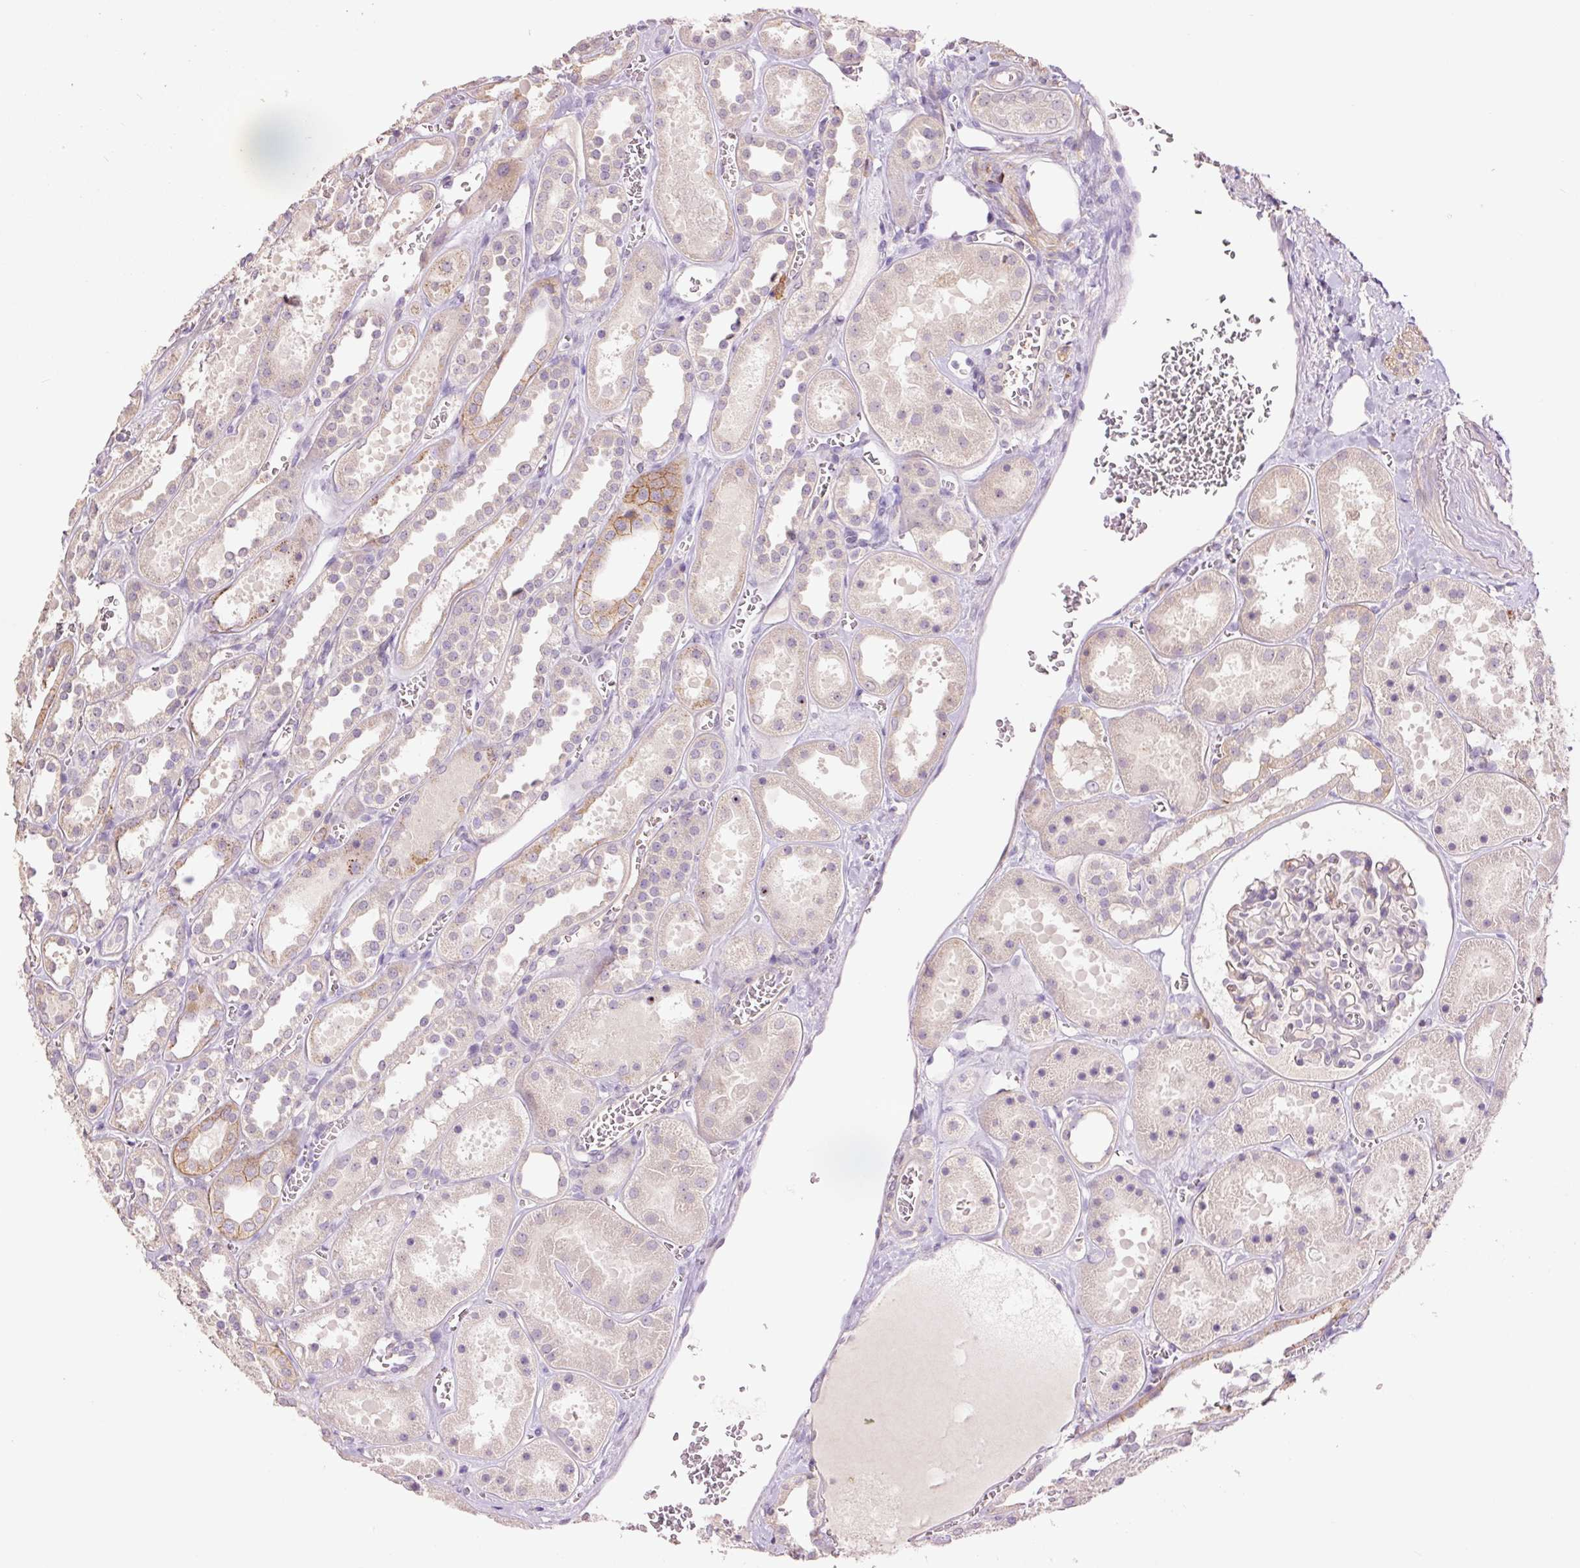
{"staining": {"intensity": "negative", "quantity": "none", "location": "none"}, "tissue": "kidney", "cell_type": "Cells in glomeruli", "image_type": "normal", "snomed": [{"axis": "morphology", "description": "Normal tissue, NOS"}, {"axis": "topography", "description": "Kidney"}], "caption": "High power microscopy image of an IHC histopathology image of benign kidney, revealing no significant positivity in cells in glomeruli. Brightfield microscopy of IHC stained with DAB (3,3'-diaminobenzidine) (brown) and hematoxylin (blue), captured at high magnification.", "gene": "SLC1A4", "patient": {"sex": "female", "age": 41}}